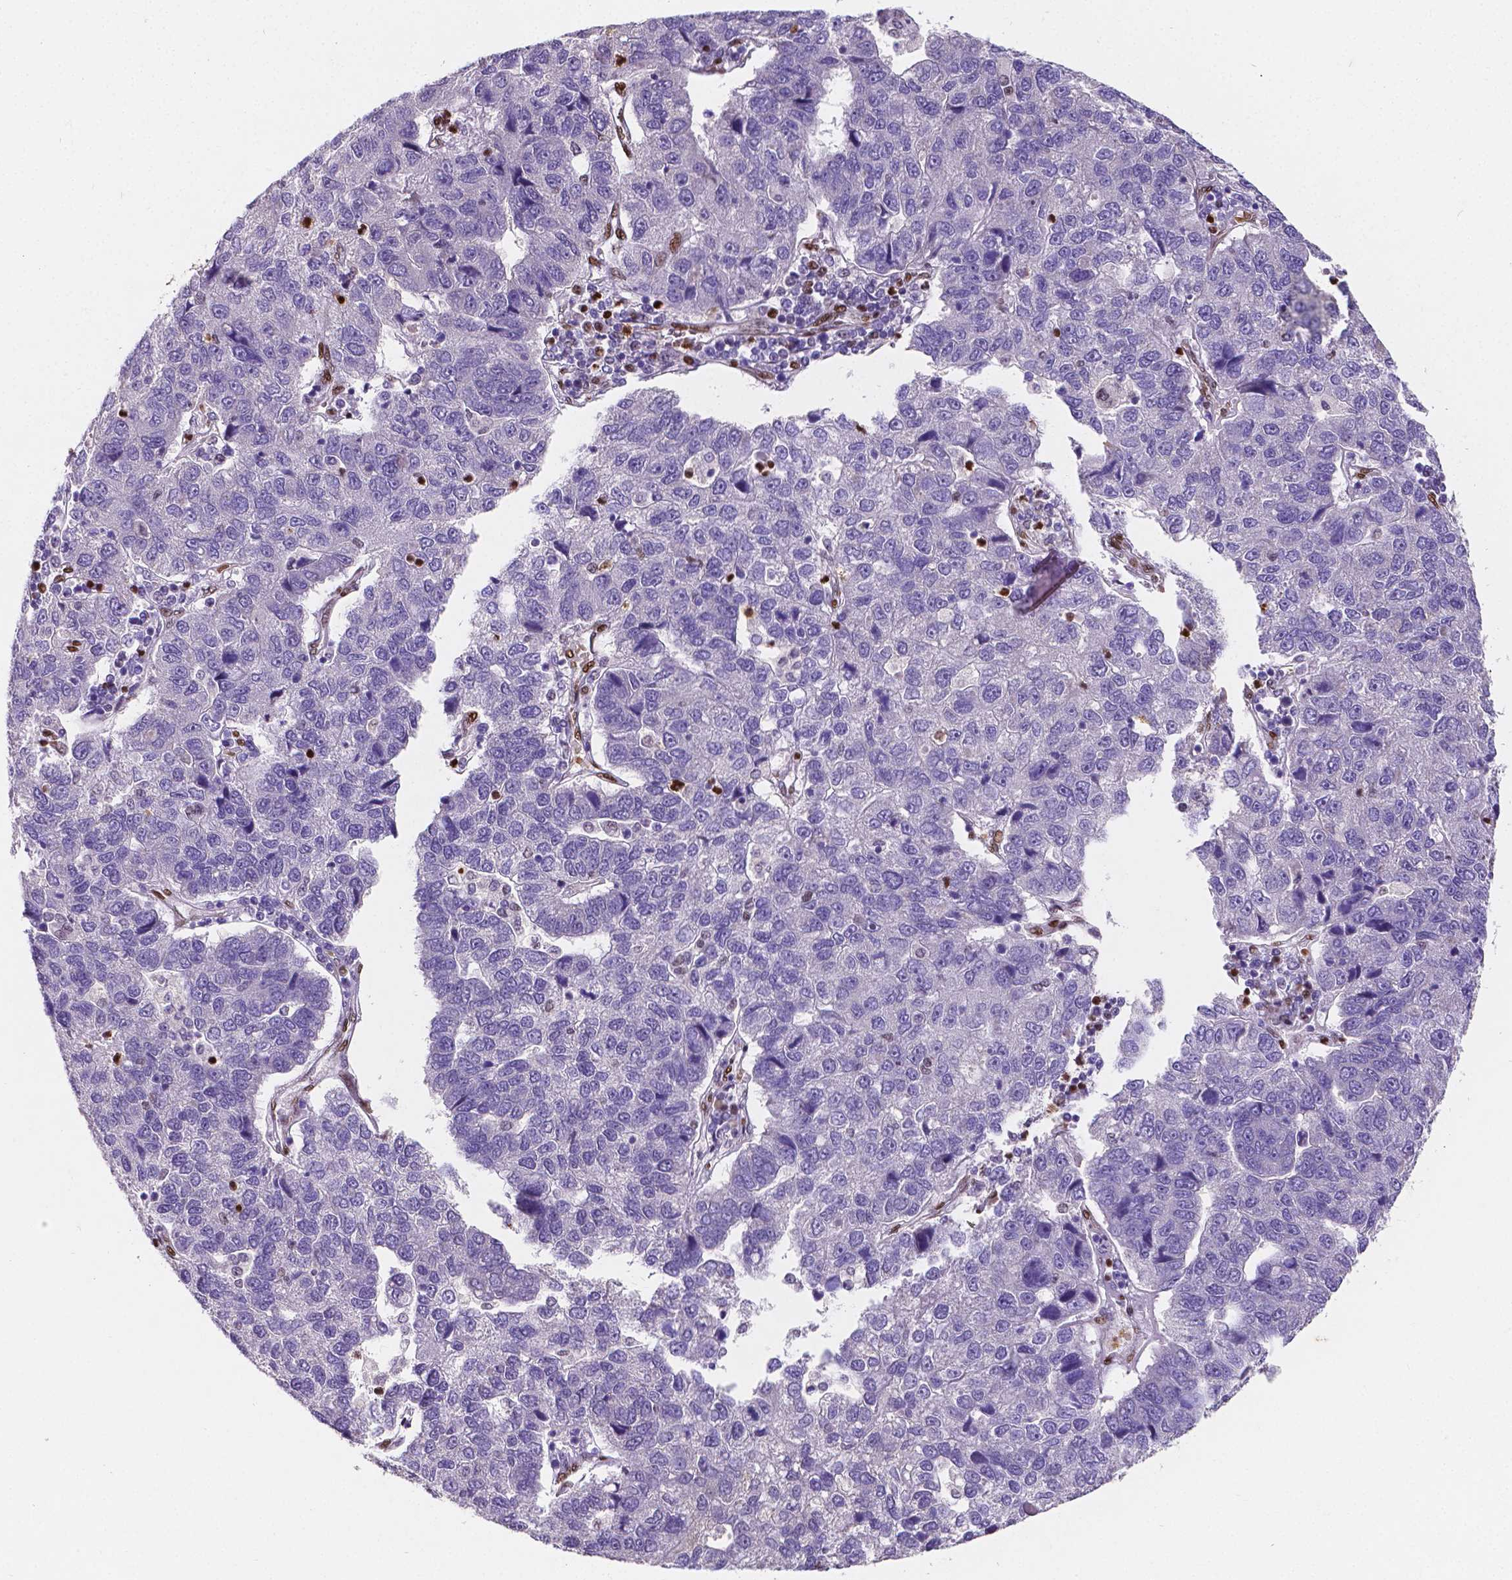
{"staining": {"intensity": "negative", "quantity": "none", "location": "none"}, "tissue": "pancreatic cancer", "cell_type": "Tumor cells", "image_type": "cancer", "snomed": [{"axis": "morphology", "description": "Adenocarcinoma, NOS"}, {"axis": "topography", "description": "Pancreas"}], "caption": "Pancreatic cancer (adenocarcinoma) stained for a protein using IHC shows no staining tumor cells.", "gene": "MEF2C", "patient": {"sex": "female", "age": 61}}